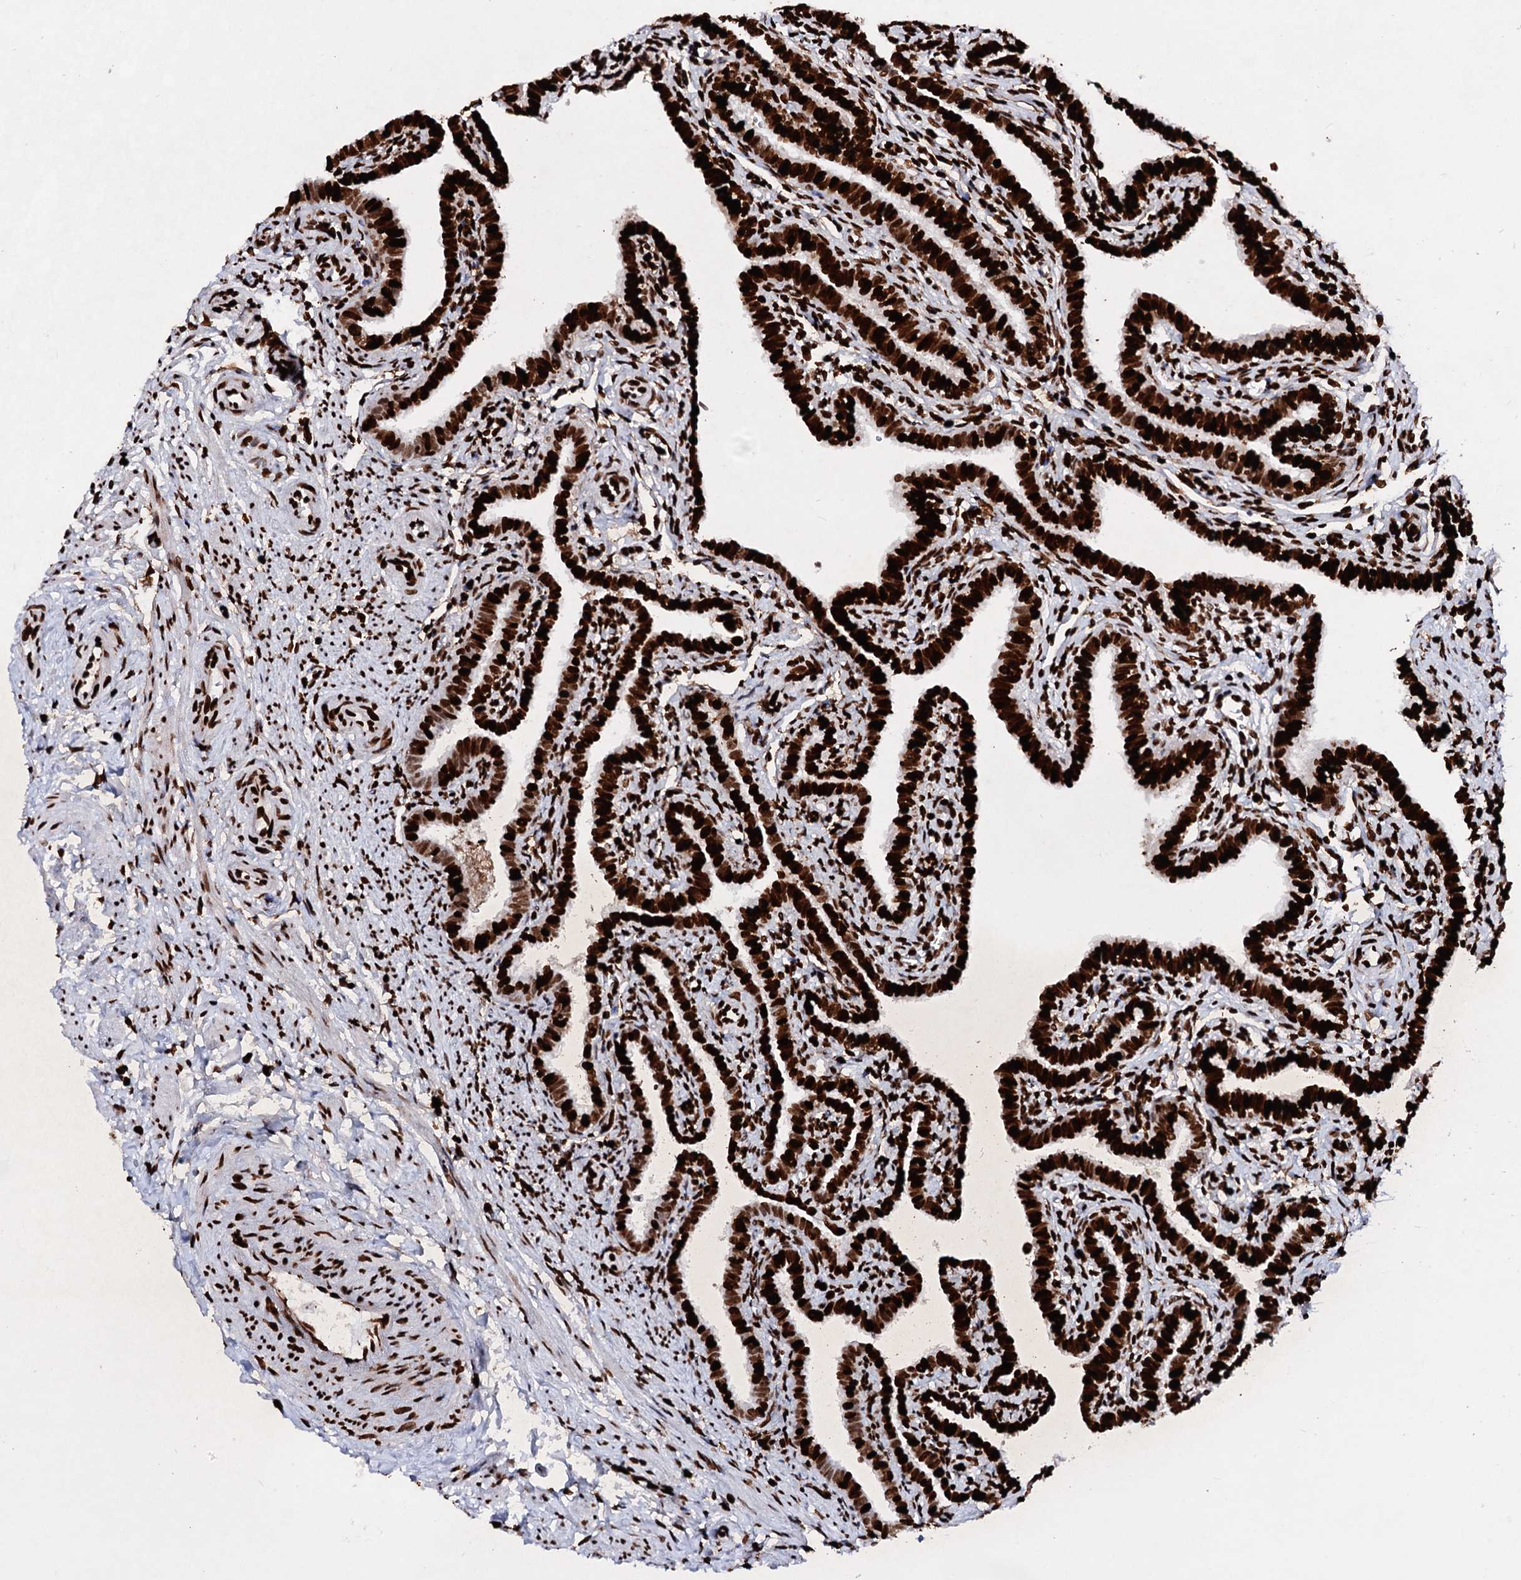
{"staining": {"intensity": "strong", "quantity": ">75%", "location": "nuclear"}, "tissue": "fallopian tube", "cell_type": "Glandular cells", "image_type": "normal", "snomed": [{"axis": "morphology", "description": "Normal tissue, NOS"}, {"axis": "topography", "description": "Fallopian tube"}], "caption": "DAB immunohistochemical staining of benign fallopian tube shows strong nuclear protein positivity in approximately >75% of glandular cells.", "gene": "HMGB2", "patient": {"sex": "female", "age": 36}}